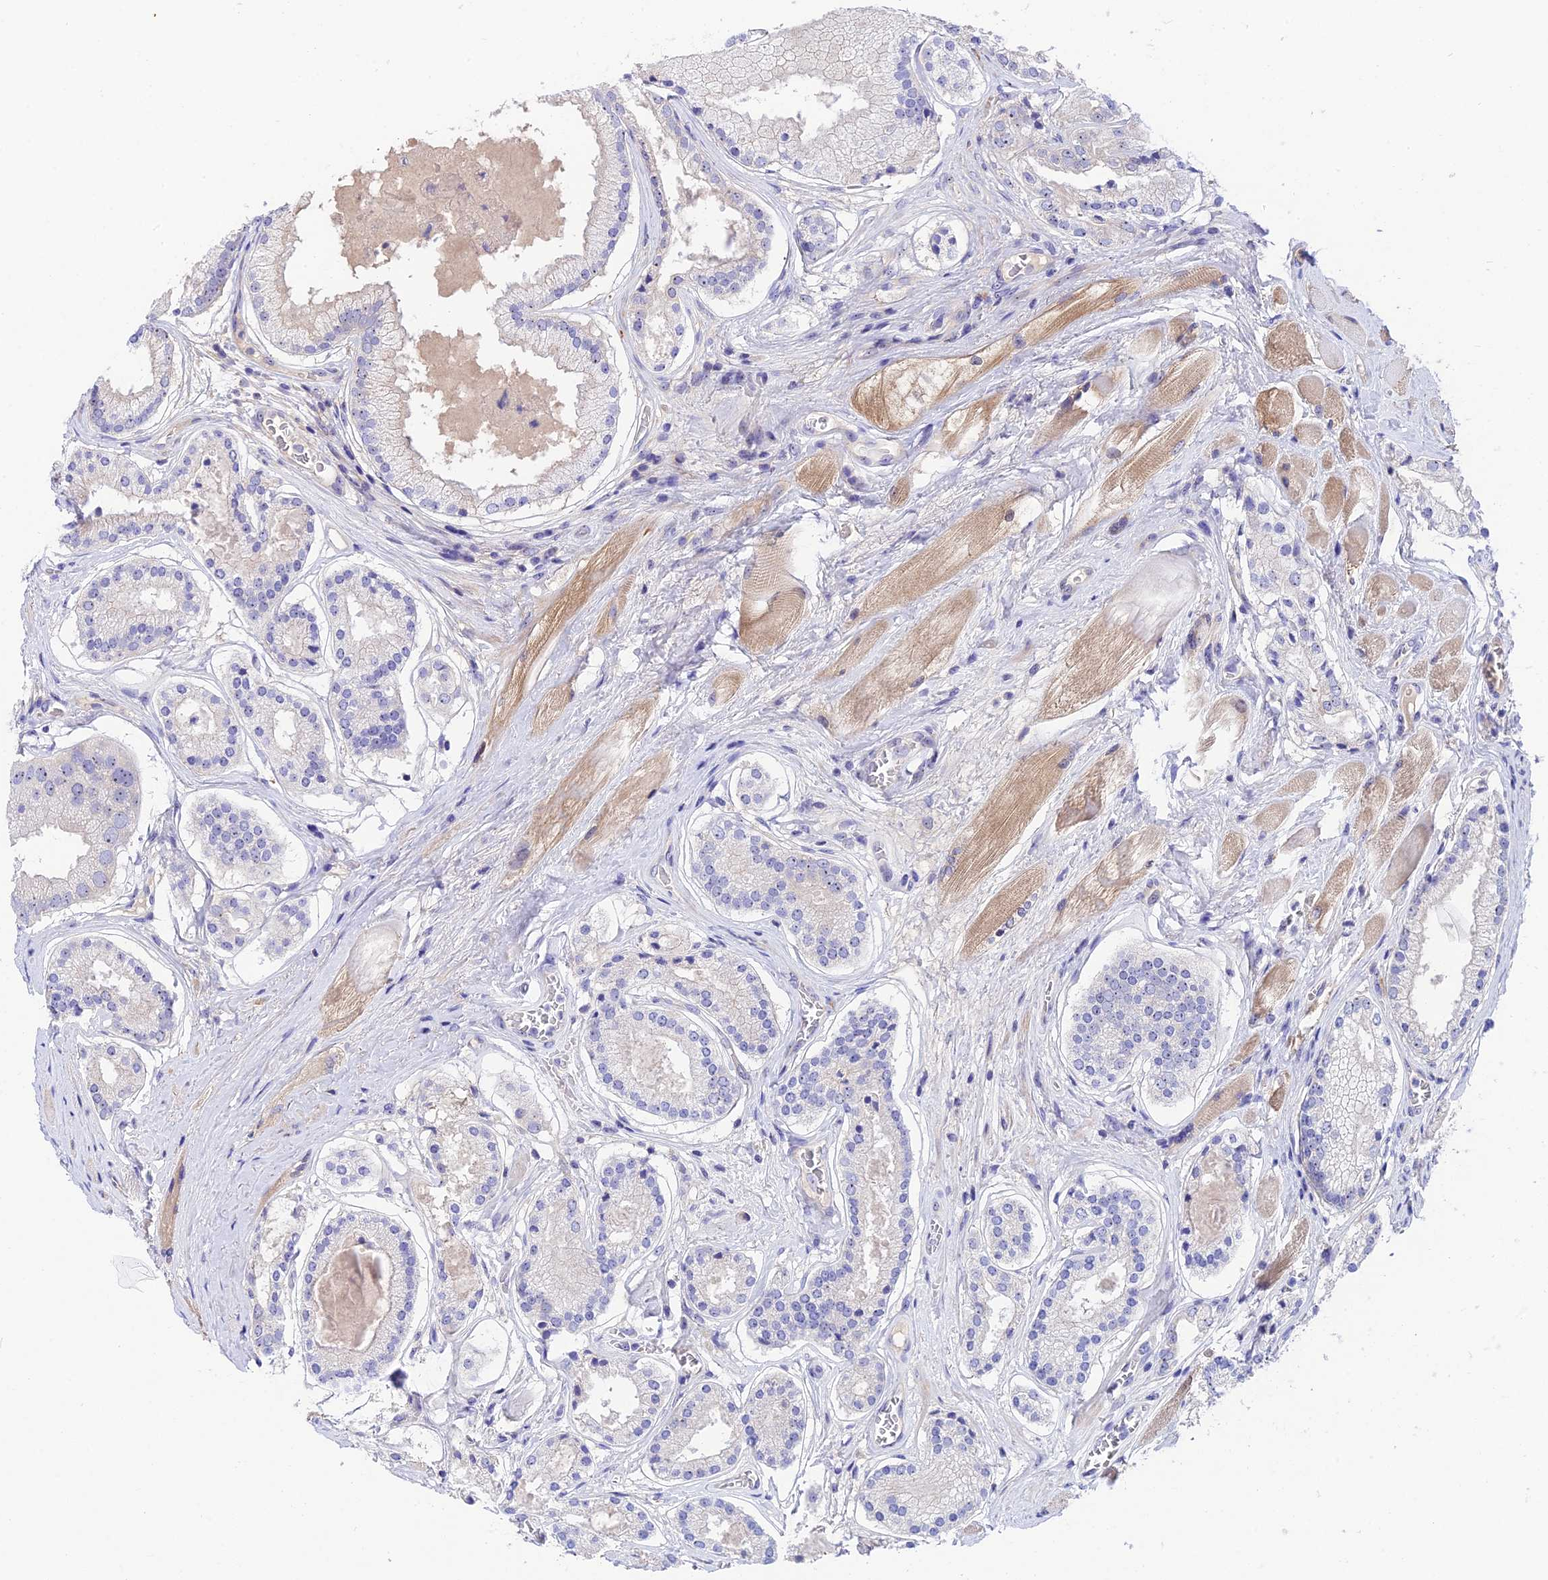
{"staining": {"intensity": "negative", "quantity": "none", "location": "none"}, "tissue": "prostate cancer", "cell_type": "Tumor cells", "image_type": "cancer", "snomed": [{"axis": "morphology", "description": "Adenocarcinoma, High grade"}, {"axis": "topography", "description": "Prostate"}], "caption": "The histopathology image reveals no significant positivity in tumor cells of prostate adenocarcinoma (high-grade). (DAB immunohistochemistry (IHC) visualized using brightfield microscopy, high magnification).", "gene": "DUSP29", "patient": {"sex": "male", "age": 67}}